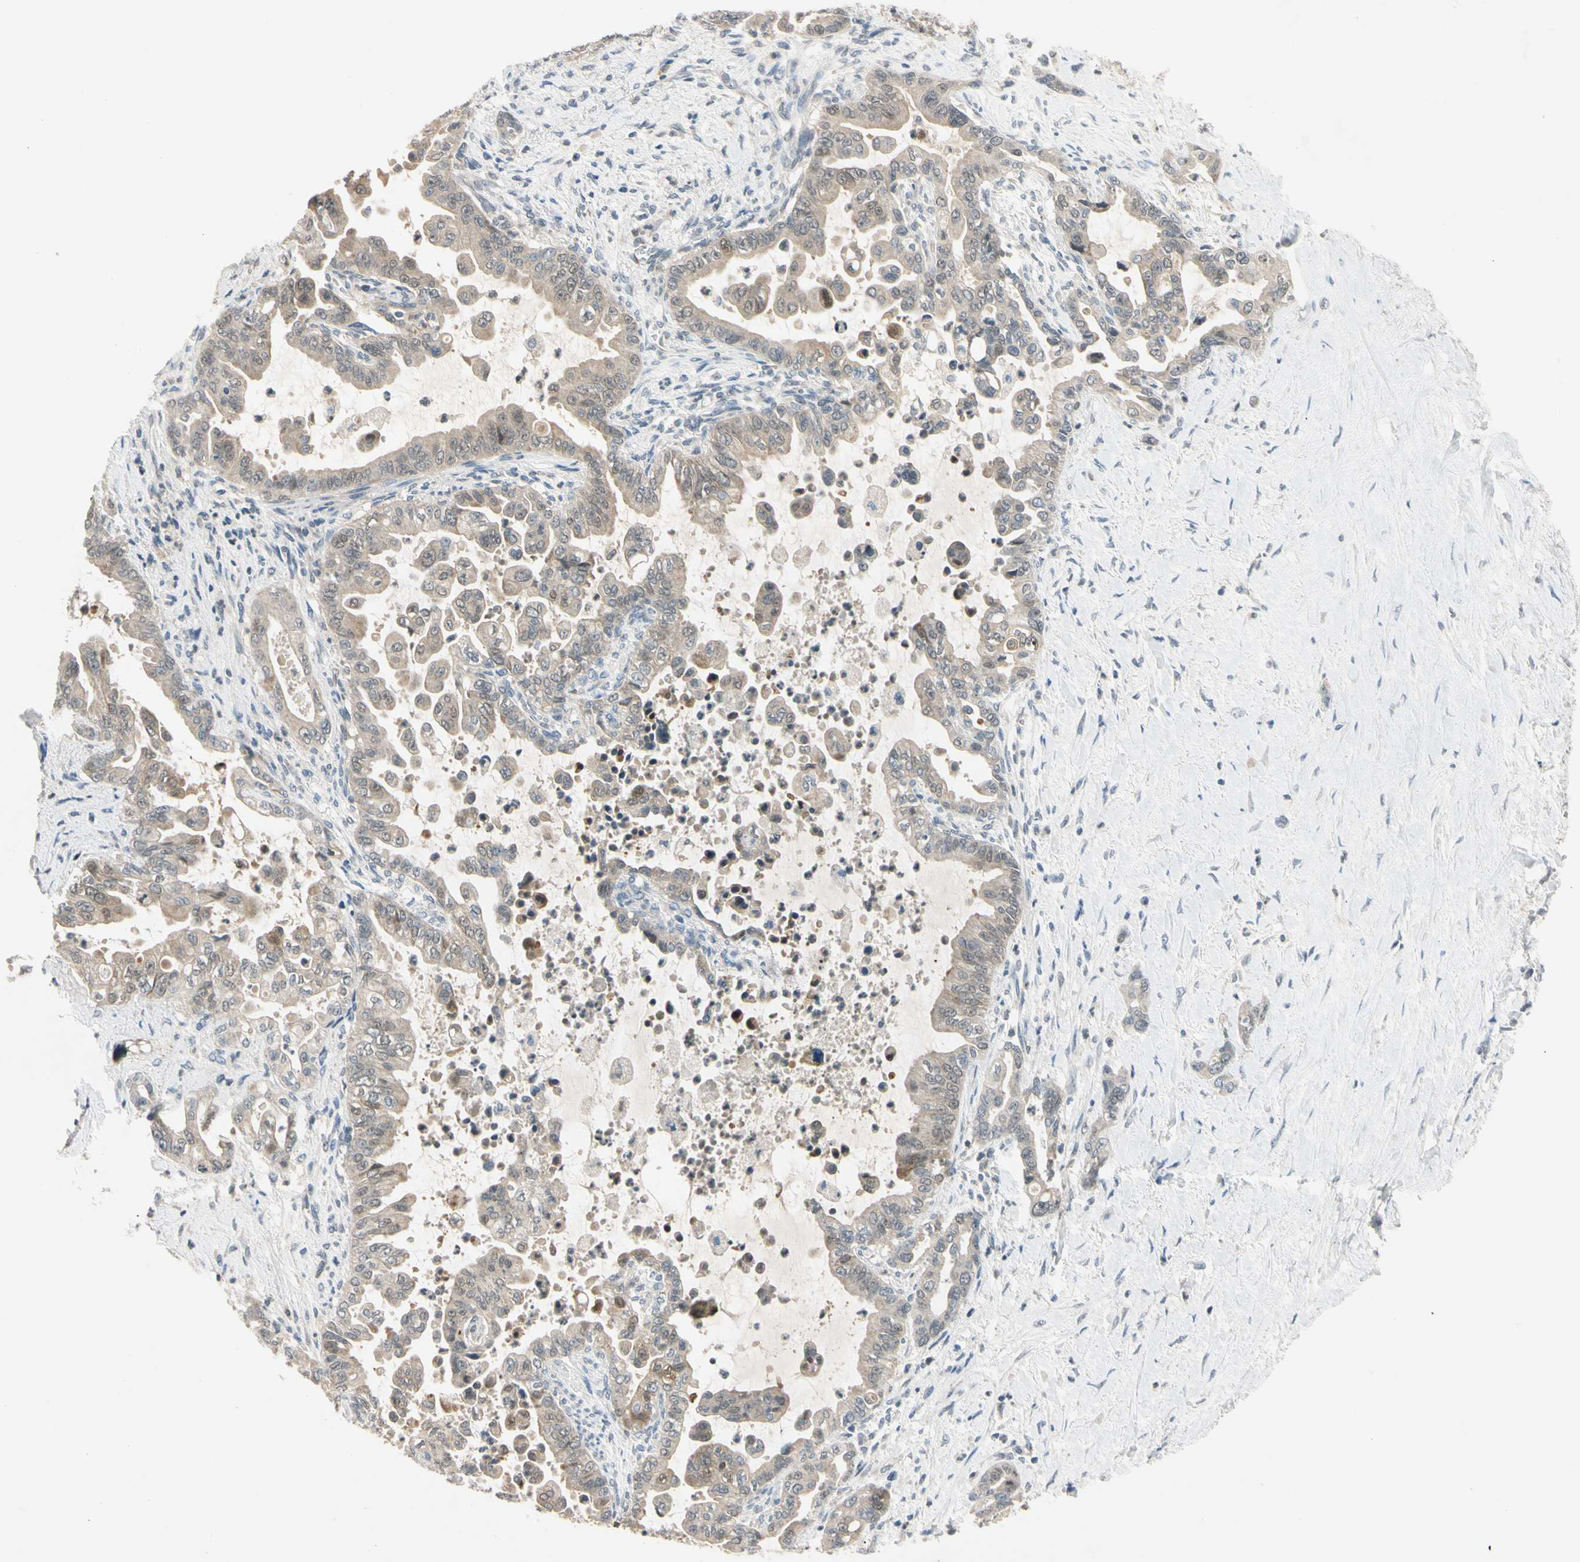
{"staining": {"intensity": "weak", "quantity": ">75%", "location": "cytoplasmic/membranous"}, "tissue": "pancreatic cancer", "cell_type": "Tumor cells", "image_type": "cancer", "snomed": [{"axis": "morphology", "description": "Adenocarcinoma, NOS"}, {"axis": "topography", "description": "Pancreas"}], "caption": "This is an image of immunohistochemistry (IHC) staining of pancreatic adenocarcinoma, which shows weak positivity in the cytoplasmic/membranous of tumor cells.", "gene": "RIOX2", "patient": {"sex": "male", "age": 70}}